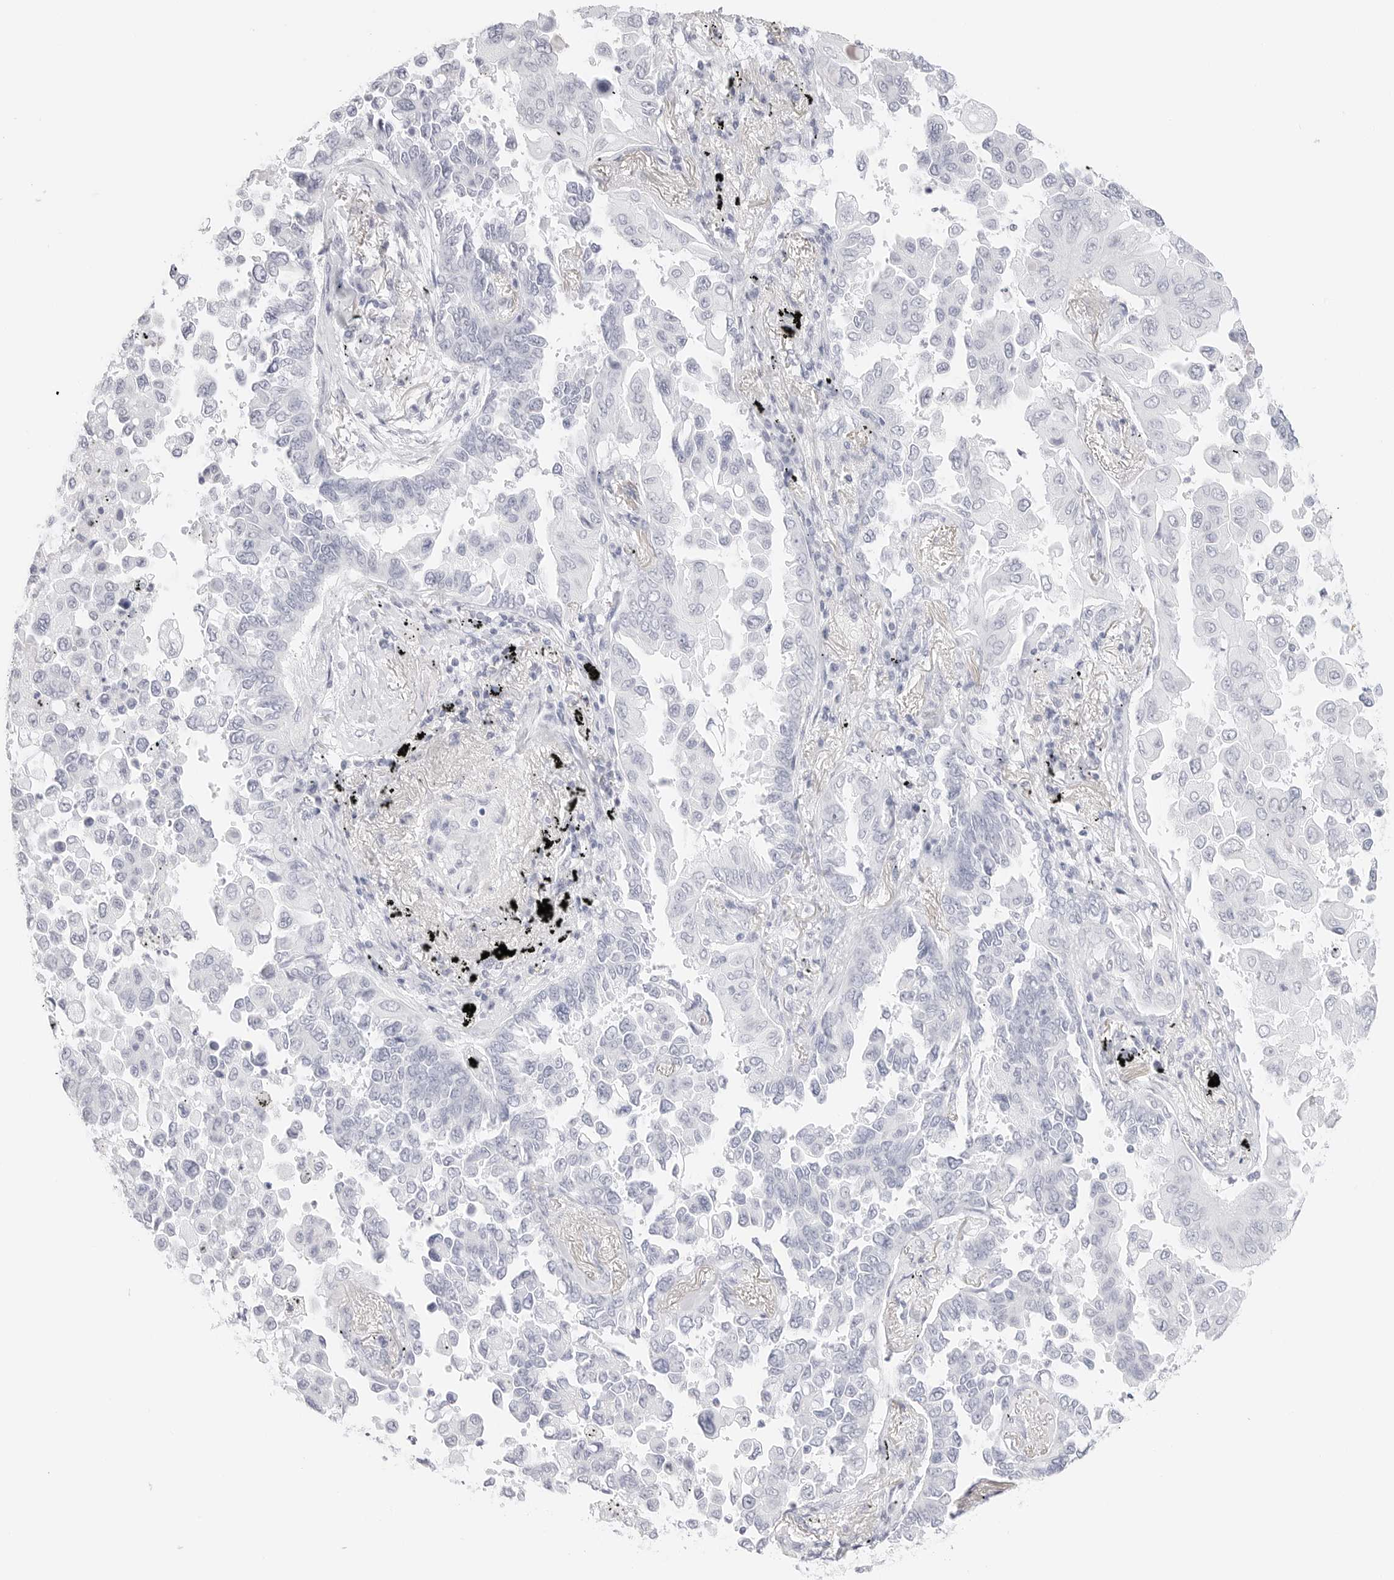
{"staining": {"intensity": "negative", "quantity": "none", "location": "none"}, "tissue": "lung cancer", "cell_type": "Tumor cells", "image_type": "cancer", "snomed": [{"axis": "morphology", "description": "Adenocarcinoma, NOS"}, {"axis": "topography", "description": "Lung"}], "caption": "High magnification brightfield microscopy of lung cancer stained with DAB (3,3'-diaminobenzidine) (brown) and counterstained with hematoxylin (blue): tumor cells show no significant expression. (DAB immunohistochemistry with hematoxylin counter stain).", "gene": "TFF2", "patient": {"sex": "female", "age": 67}}